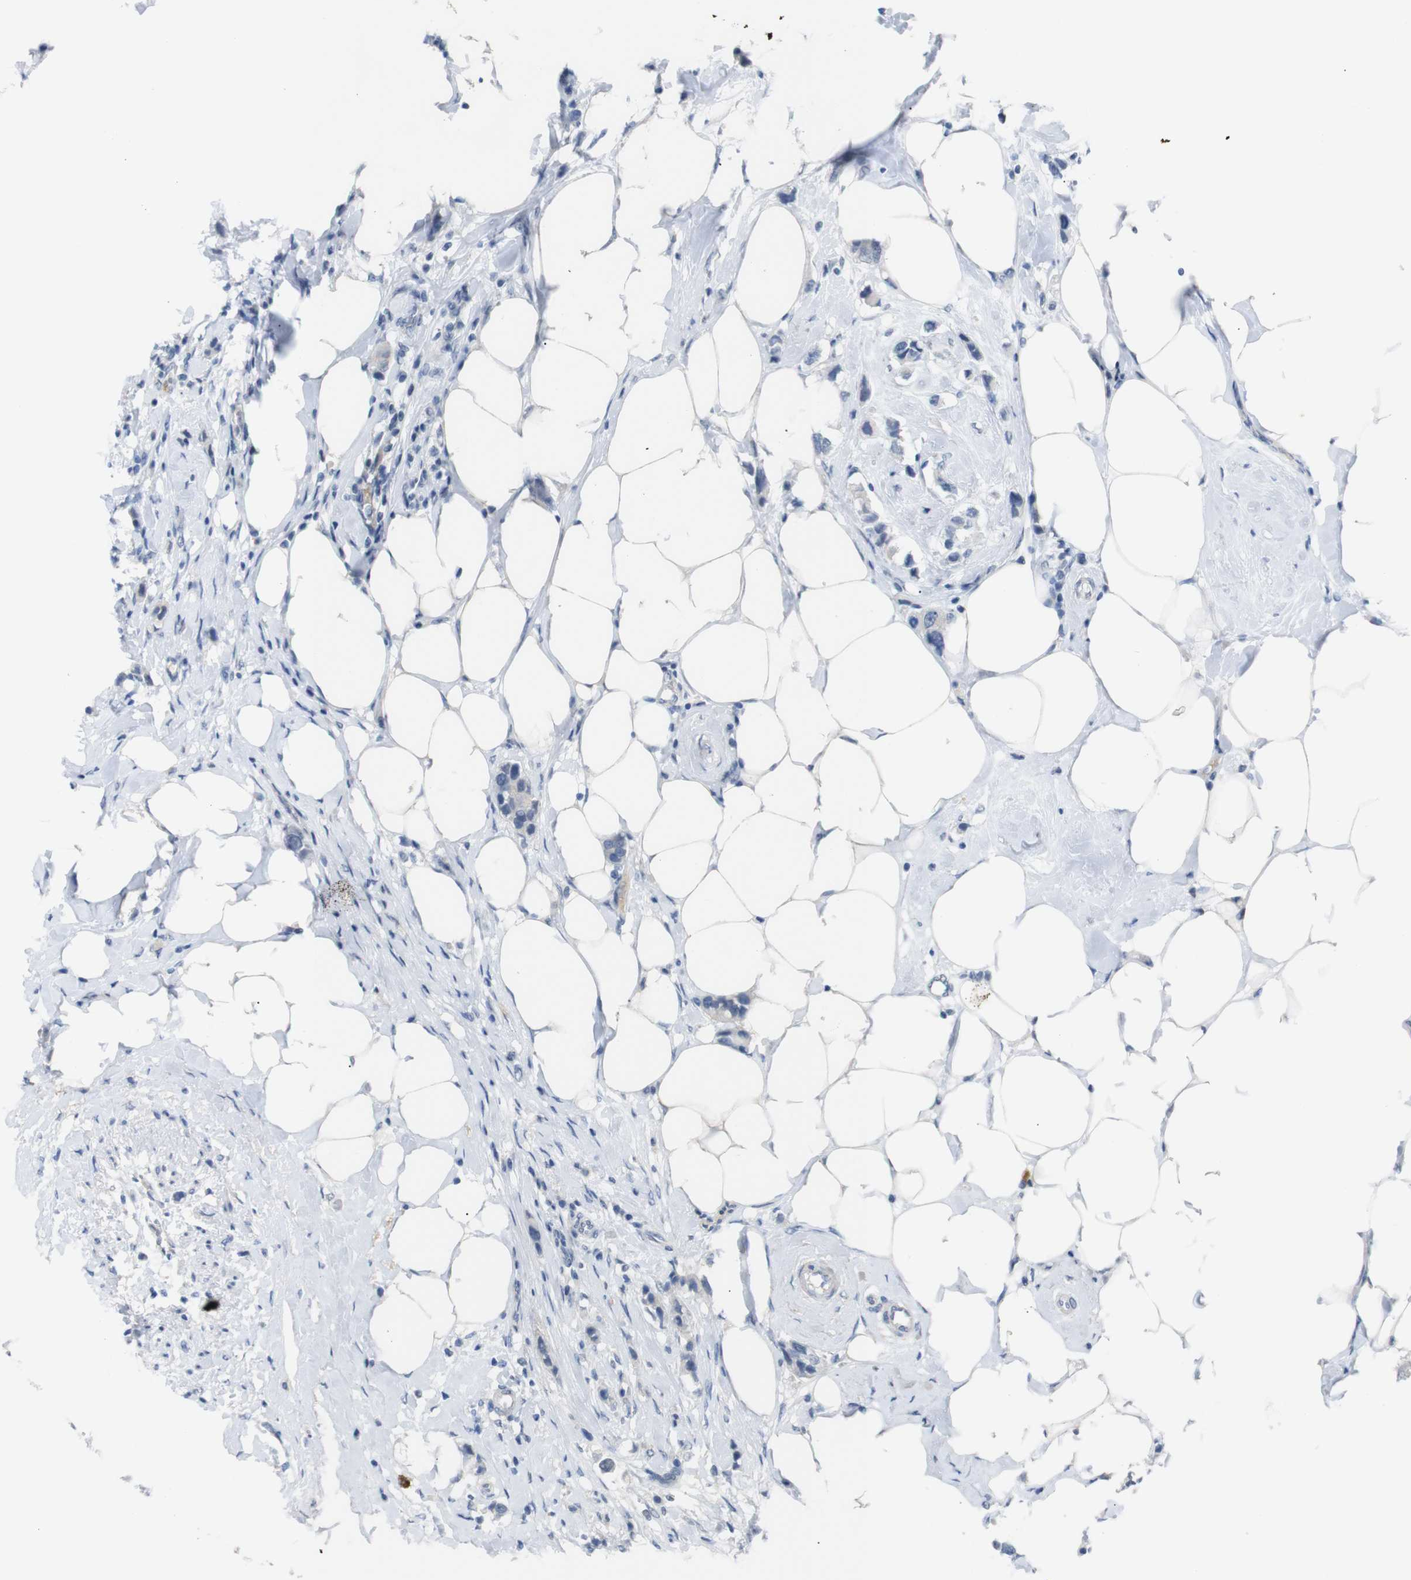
{"staining": {"intensity": "negative", "quantity": "none", "location": "none"}, "tissue": "breast cancer", "cell_type": "Tumor cells", "image_type": "cancer", "snomed": [{"axis": "morphology", "description": "Normal tissue, NOS"}, {"axis": "morphology", "description": "Duct carcinoma"}, {"axis": "topography", "description": "Breast"}], "caption": "Immunohistochemistry (IHC) photomicrograph of neoplastic tissue: human breast cancer stained with DAB (3,3'-diaminobenzidine) exhibits no significant protein expression in tumor cells.", "gene": "CHRM5", "patient": {"sex": "female", "age": 50}}